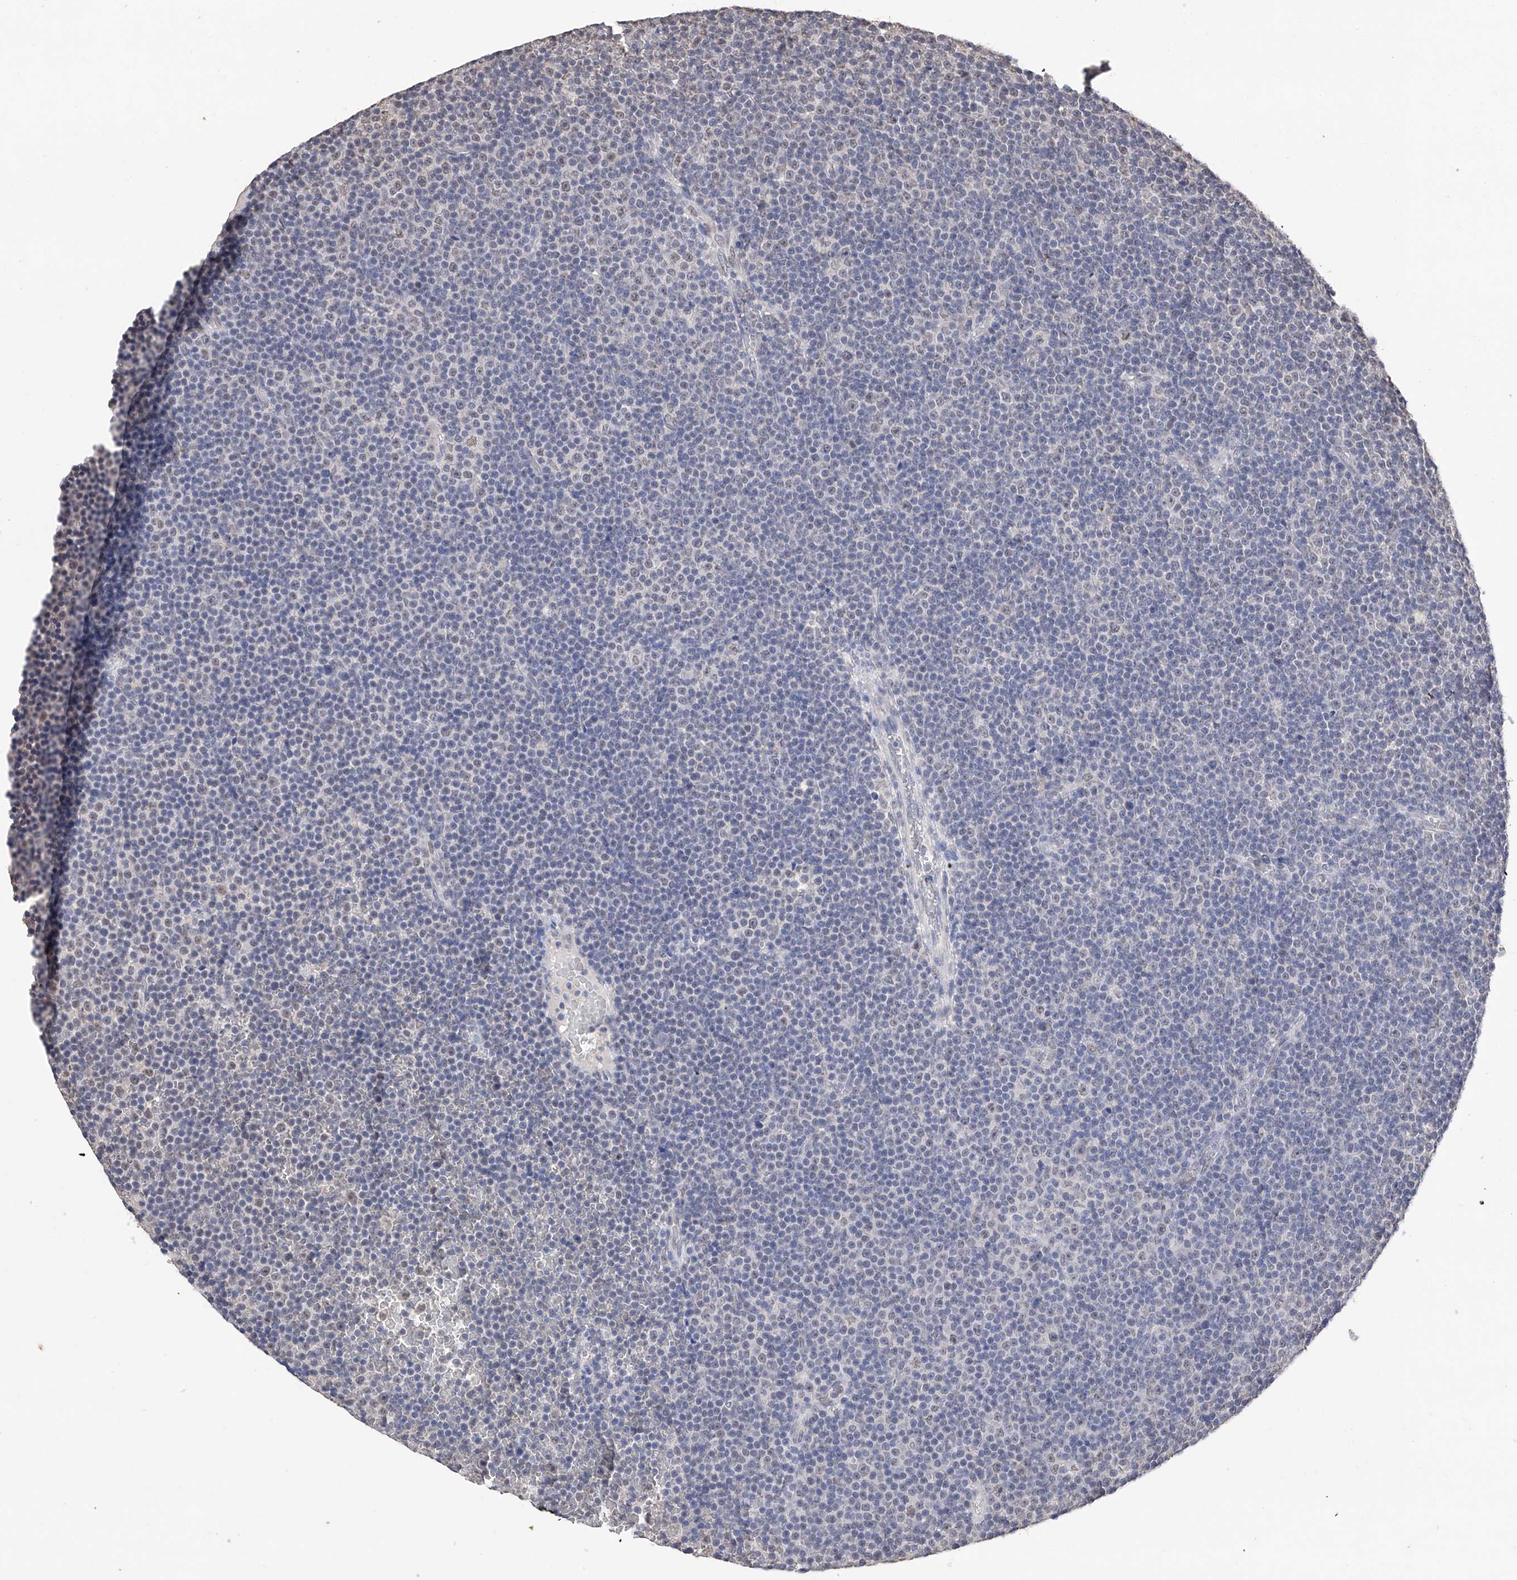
{"staining": {"intensity": "negative", "quantity": "none", "location": "none"}, "tissue": "lymphoma", "cell_type": "Tumor cells", "image_type": "cancer", "snomed": [{"axis": "morphology", "description": "Malignant lymphoma, non-Hodgkin's type, Low grade"}, {"axis": "topography", "description": "Lymph node"}], "caption": "Protein analysis of malignant lymphoma, non-Hodgkin's type (low-grade) shows no significant expression in tumor cells. (DAB (3,3'-diaminobenzidine) immunohistochemistry (IHC) visualized using brightfield microscopy, high magnification).", "gene": "DMAP1", "patient": {"sex": "female", "age": 67}}